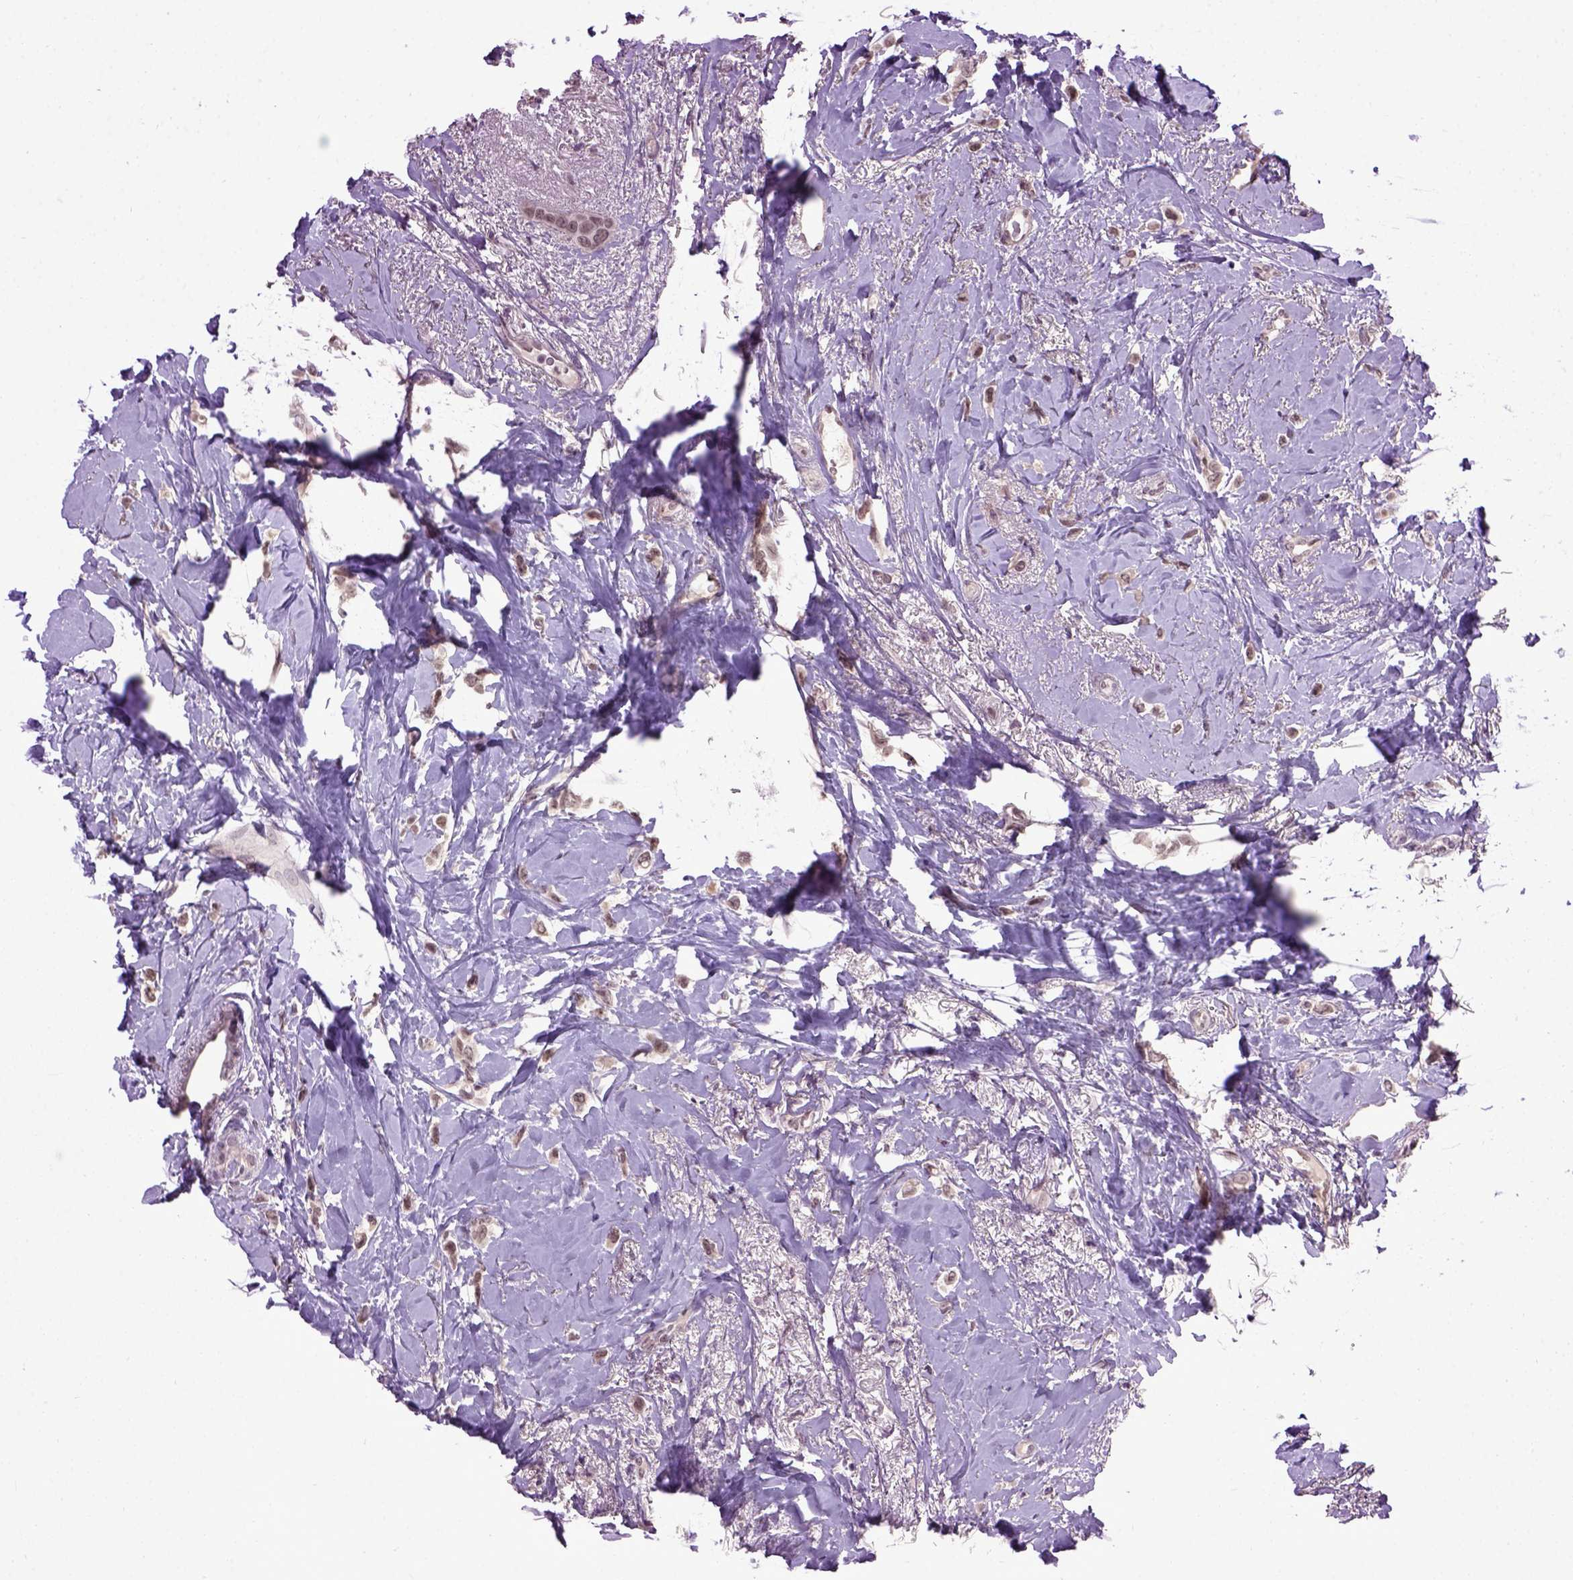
{"staining": {"intensity": "weak", "quantity": ">75%", "location": "nuclear"}, "tissue": "breast cancer", "cell_type": "Tumor cells", "image_type": "cancer", "snomed": [{"axis": "morphology", "description": "Lobular carcinoma"}, {"axis": "topography", "description": "Breast"}], "caption": "Human breast cancer stained for a protein (brown) exhibits weak nuclear positive staining in about >75% of tumor cells.", "gene": "RAB43", "patient": {"sex": "female", "age": 66}}